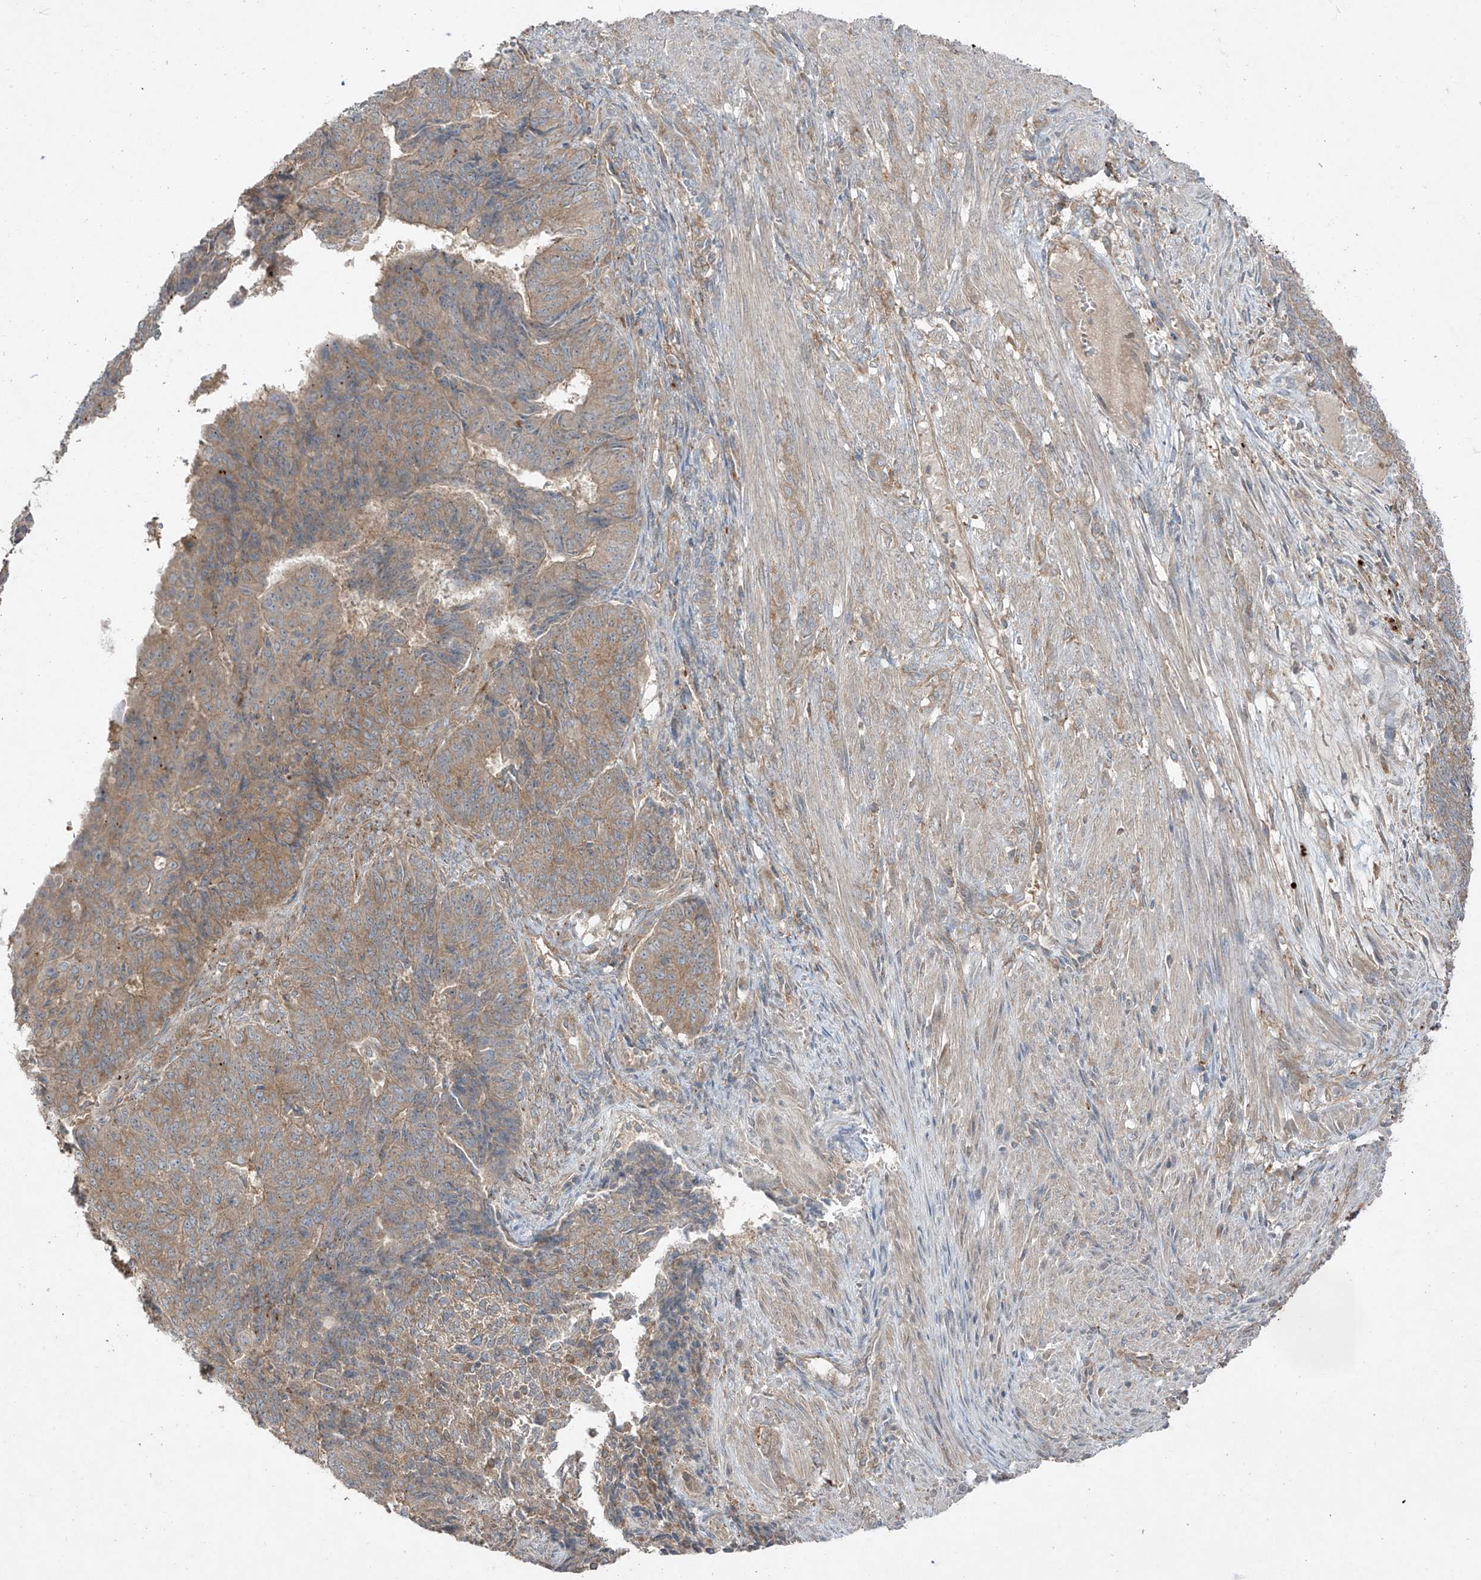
{"staining": {"intensity": "moderate", "quantity": ">75%", "location": "cytoplasmic/membranous"}, "tissue": "endometrial cancer", "cell_type": "Tumor cells", "image_type": "cancer", "snomed": [{"axis": "morphology", "description": "Adenocarcinoma, NOS"}, {"axis": "topography", "description": "Endometrium"}], "caption": "Endometrial cancer stained with immunohistochemistry demonstrates moderate cytoplasmic/membranous expression in about >75% of tumor cells. Using DAB (3,3'-diaminobenzidine) (brown) and hematoxylin (blue) stains, captured at high magnification using brightfield microscopy.", "gene": "LDAH", "patient": {"sex": "female", "age": 32}}